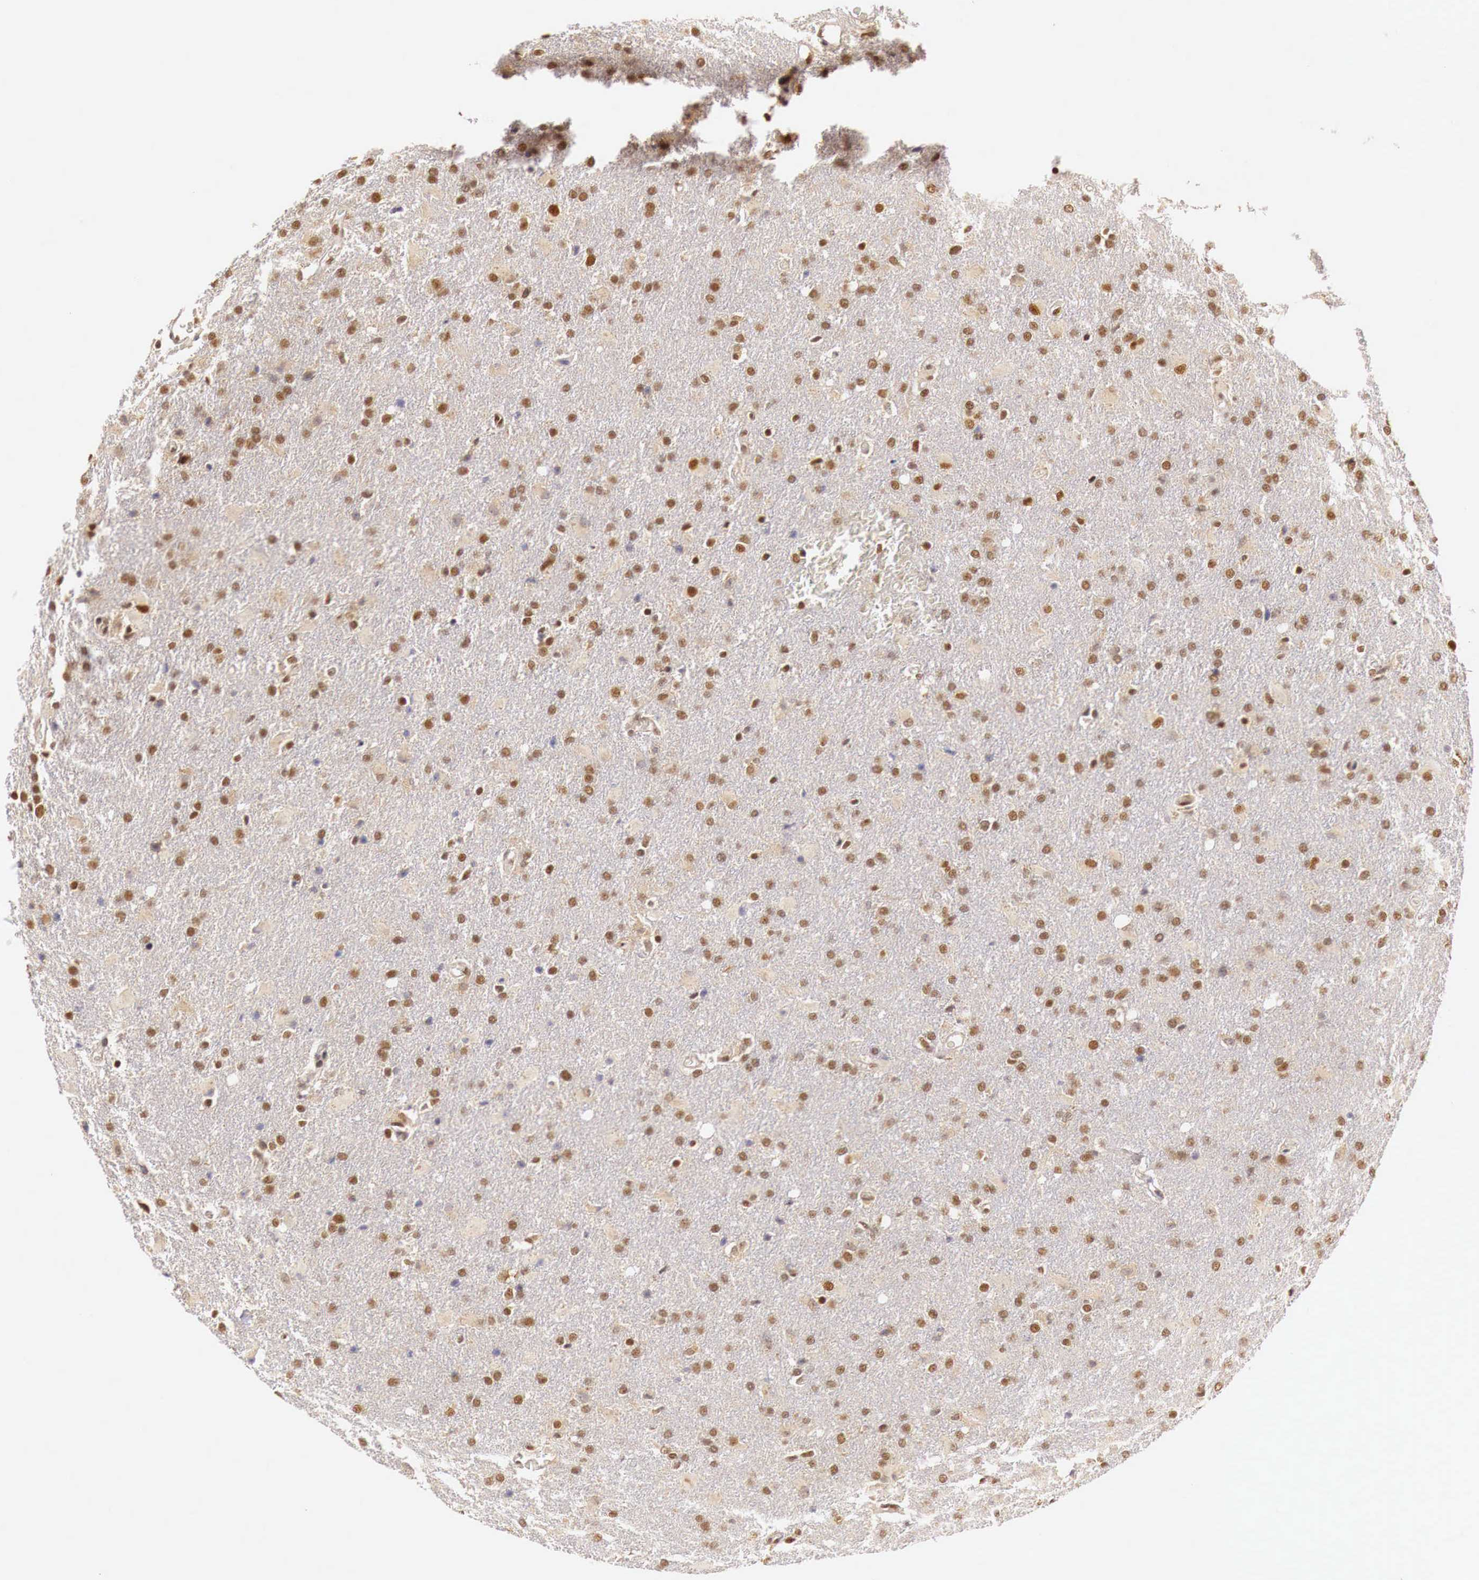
{"staining": {"intensity": "weak", "quantity": ">75%", "location": "cytoplasmic/membranous,nuclear"}, "tissue": "glioma", "cell_type": "Tumor cells", "image_type": "cancer", "snomed": [{"axis": "morphology", "description": "Glioma, malignant, High grade"}, {"axis": "topography", "description": "Brain"}], "caption": "Tumor cells display low levels of weak cytoplasmic/membranous and nuclear expression in approximately >75% of cells in human malignant glioma (high-grade). (DAB IHC, brown staining for protein, blue staining for nuclei).", "gene": "GPKOW", "patient": {"sex": "male", "age": 68}}